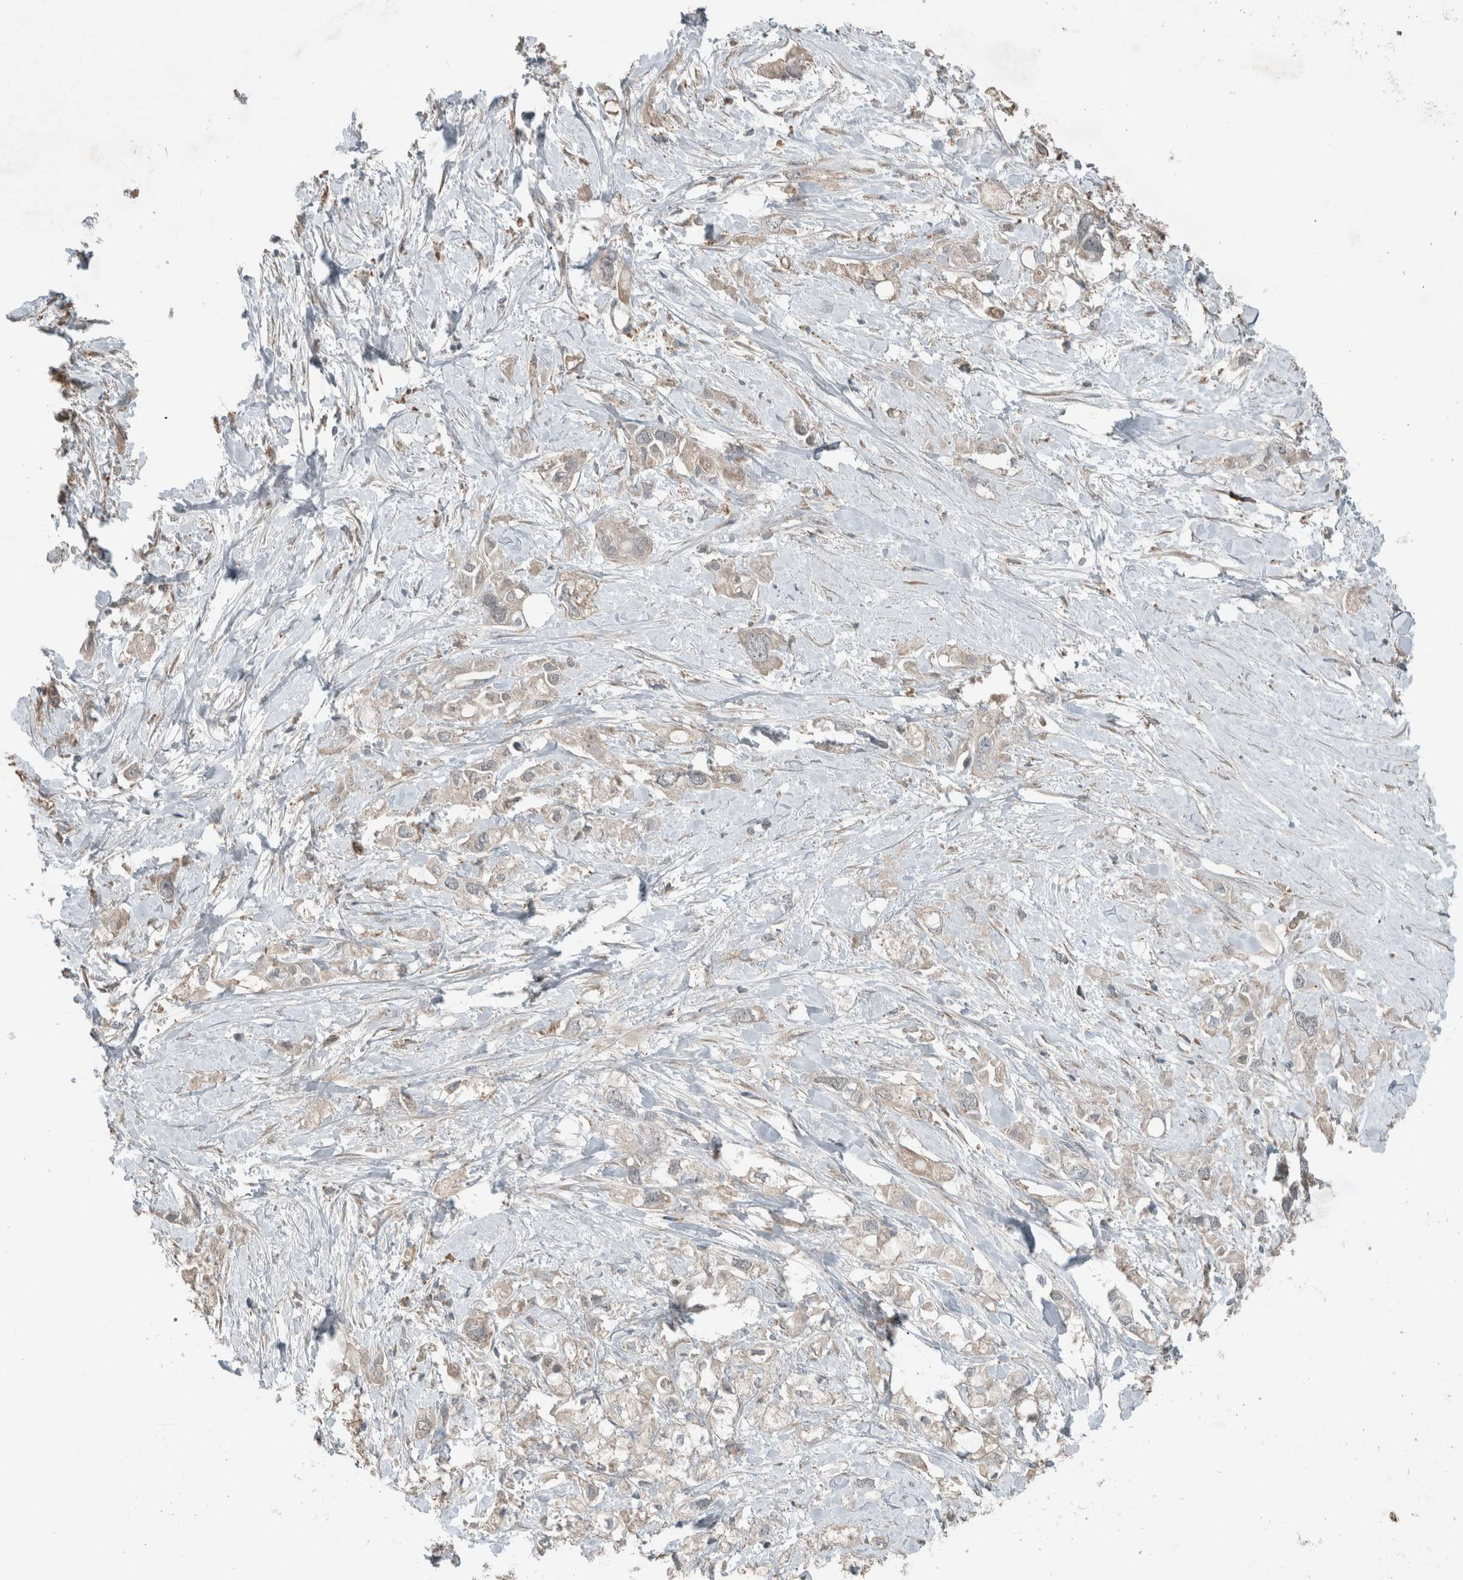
{"staining": {"intensity": "weak", "quantity": "<25%", "location": "cytoplasmic/membranous"}, "tissue": "pancreatic cancer", "cell_type": "Tumor cells", "image_type": "cancer", "snomed": [{"axis": "morphology", "description": "Adenocarcinoma, NOS"}, {"axis": "topography", "description": "Pancreas"}], "caption": "Immunohistochemistry (IHC) photomicrograph of neoplastic tissue: human pancreatic cancer stained with DAB (3,3'-diaminobenzidine) exhibits no significant protein expression in tumor cells.", "gene": "JADE2", "patient": {"sex": "female", "age": 56}}